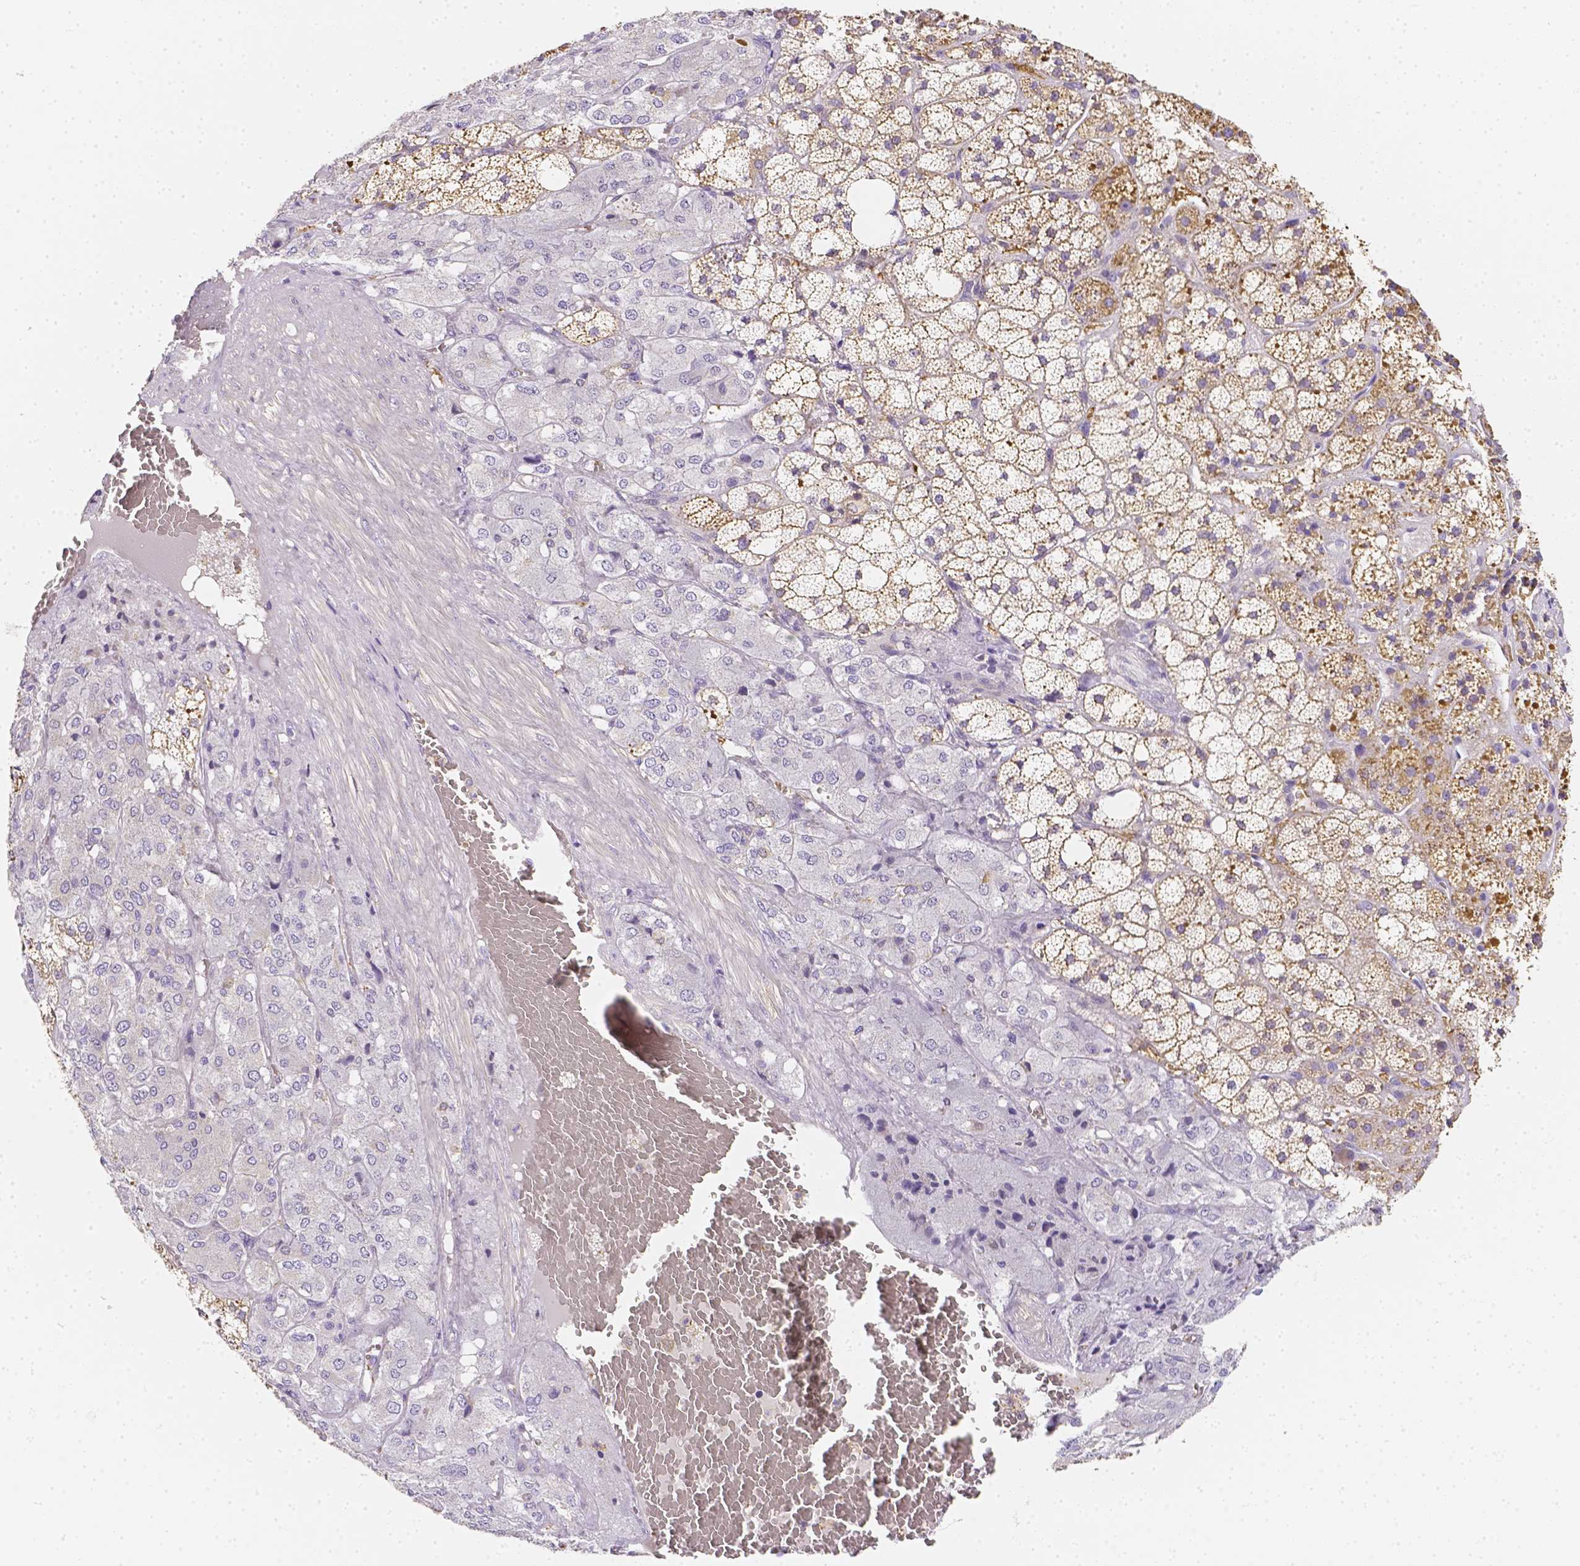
{"staining": {"intensity": "weak", "quantity": "25%-75%", "location": "cytoplasmic/membranous"}, "tissue": "adrenal gland", "cell_type": "Glandular cells", "image_type": "normal", "snomed": [{"axis": "morphology", "description": "Normal tissue, NOS"}, {"axis": "topography", "description": "Adrenal gland"}], "caption": "Weak cytoplasmic/membranous expression is identified in about 25%-75% of glandular cells in unremarkable adrenal gland.", "gene": "ASAH2B", "patient": {"sex": "male", "age": 53}}